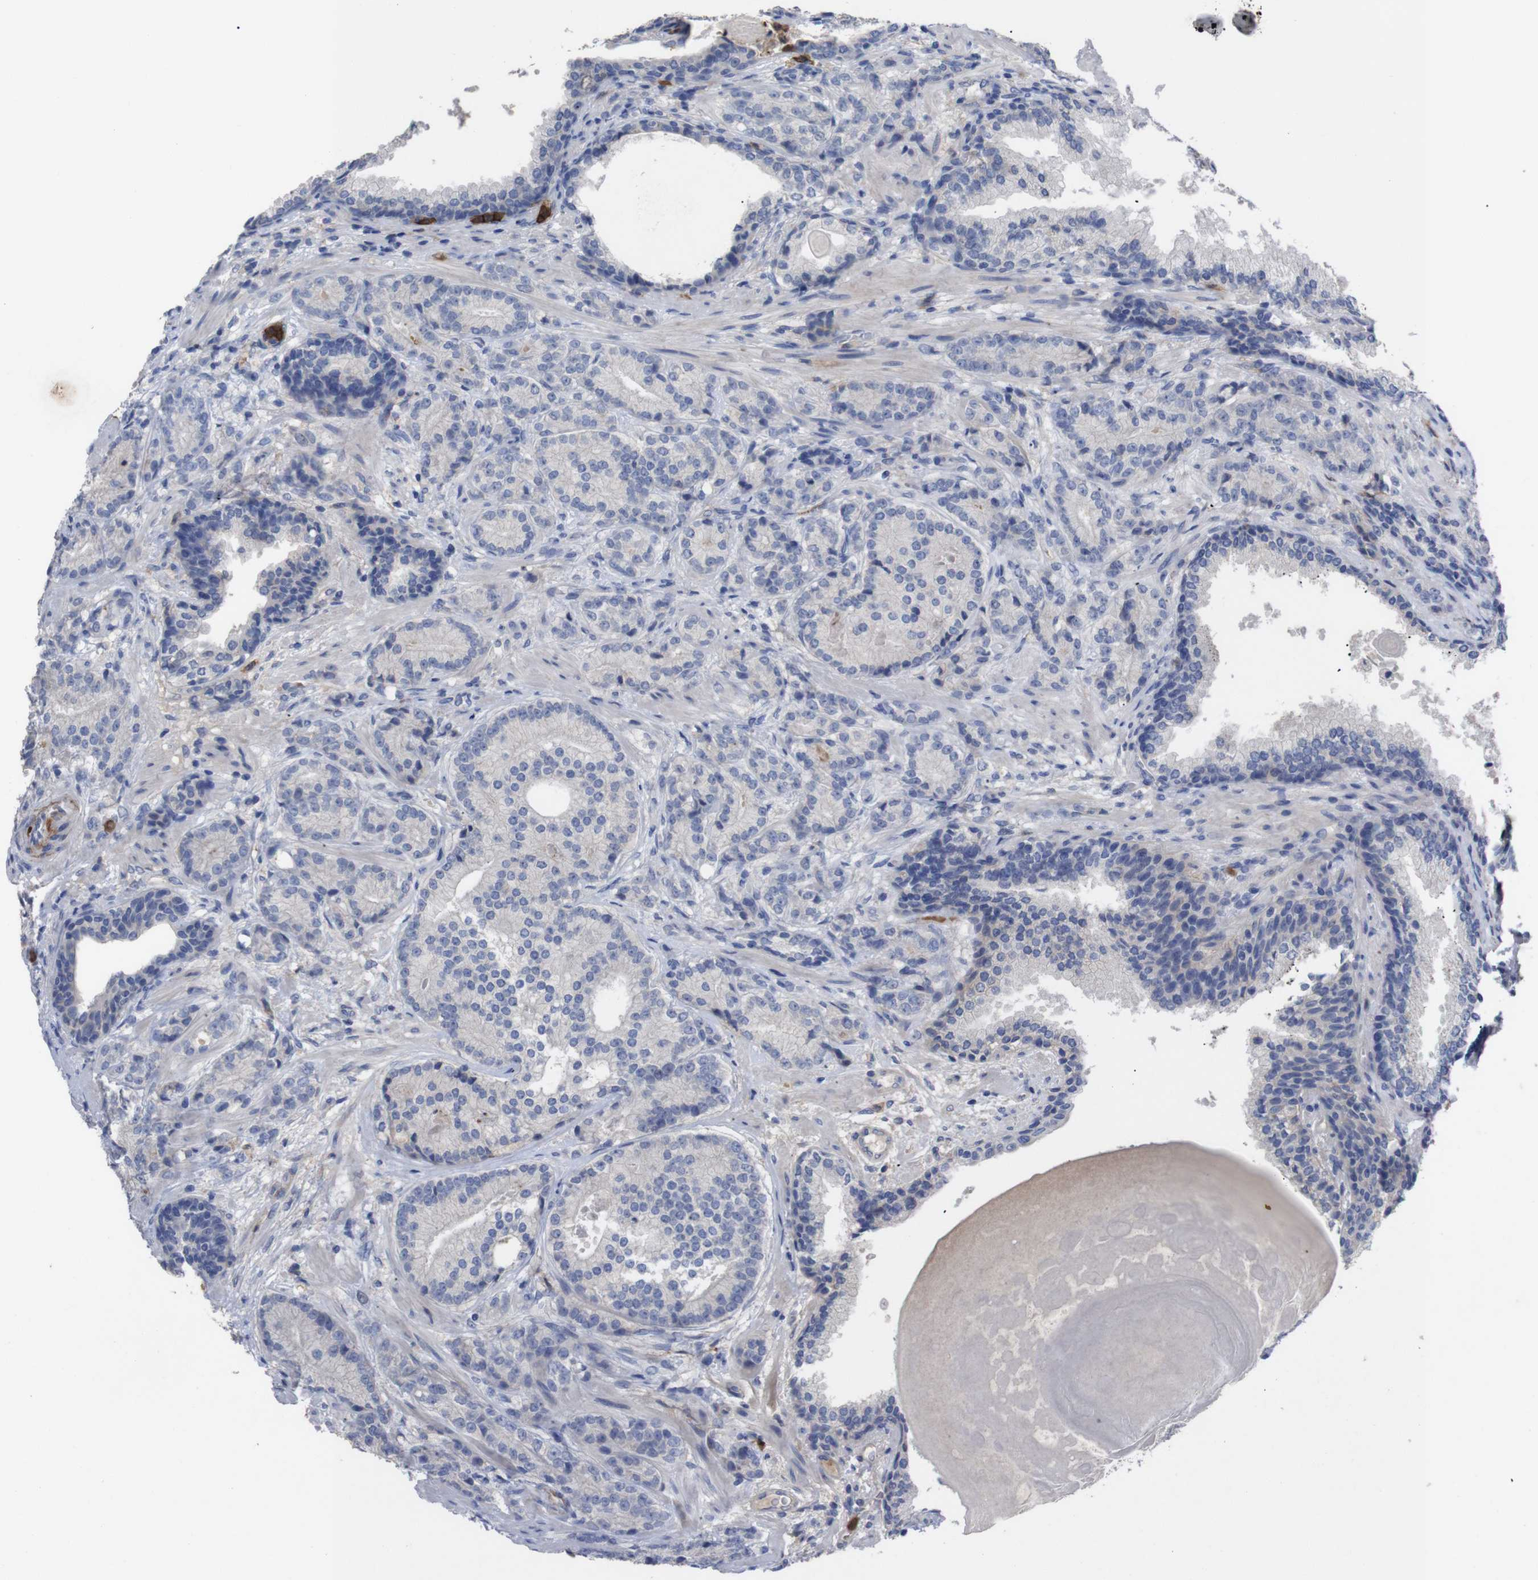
{"staining": {"intensity": "negative", "quantity": "none", "location": "none"}, "tissue": "prostate cancer", "cell_type": "Tumor cells", "image_type": "cancer", "snomed": [{"axis": "morphology", "description": "Adenocarcinoma, High grade"}, {"axis": "topography", "description": "Prostate"}], "caption": "Tumor cells are negative for brown protein staining in prostate high-grade adenocarcinoma.", "gene": "C5AR1", "patient": {"sex": "male", "age": 61}}